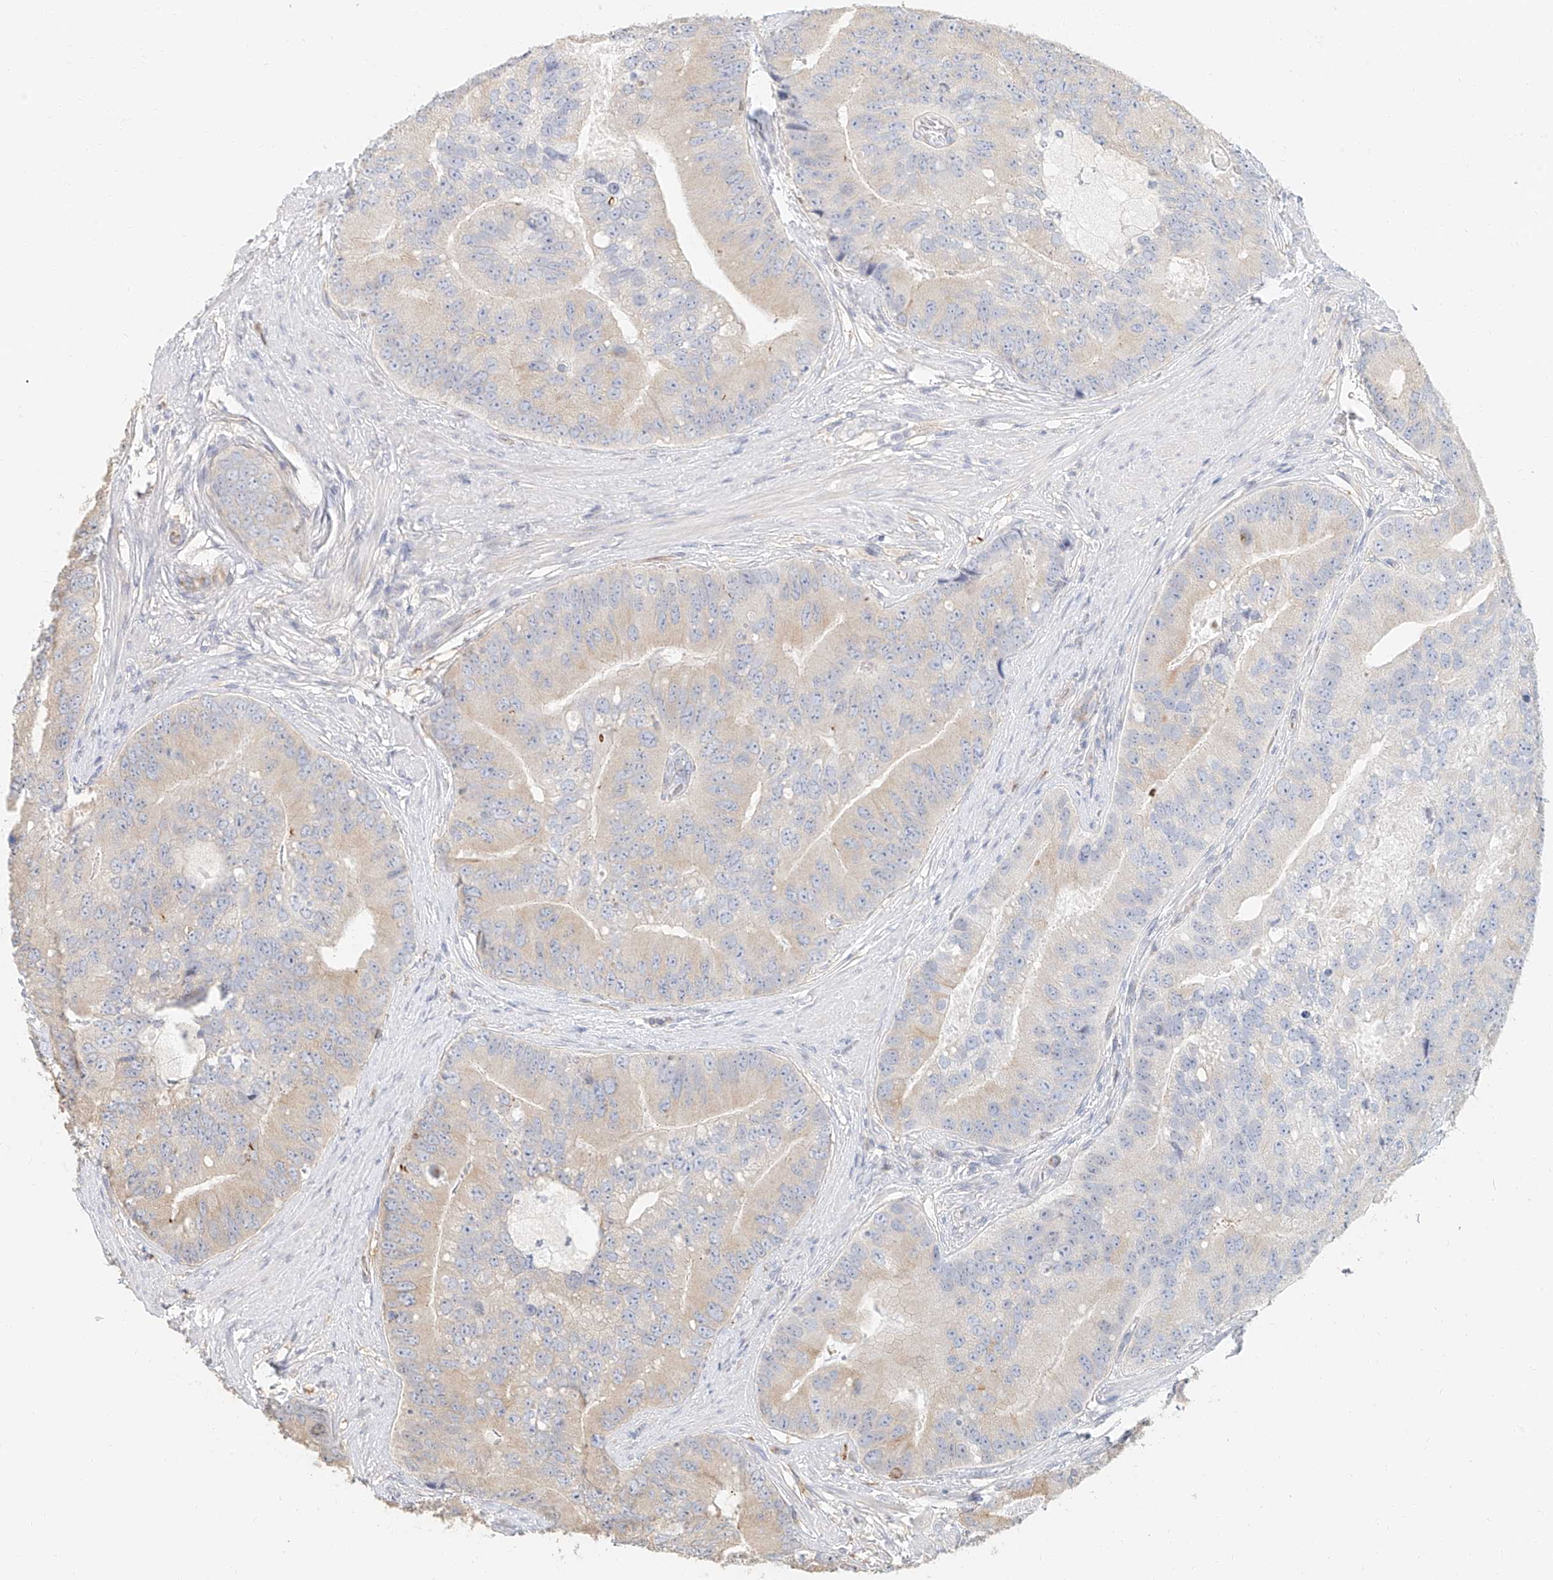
{"staining": {"intensity": "negative", "quantity": "none", "location": "none"}, "tissue": "prostate cancer", "cell_type": "Tumor cells", "image_type": "cancer", "snomed": [{"axis": "morphology", "description": "Adenocarcinoma, High grade"}, {"axis": "topography", "description": "Prostate"}], "caption": "This is an immunohistochemistry (IHC) photomicrograph of human prostate cancer. There is no staining in tumor cells.", "gene": "NAP1L1", "patient": {"sex": "male", "age": 70}}